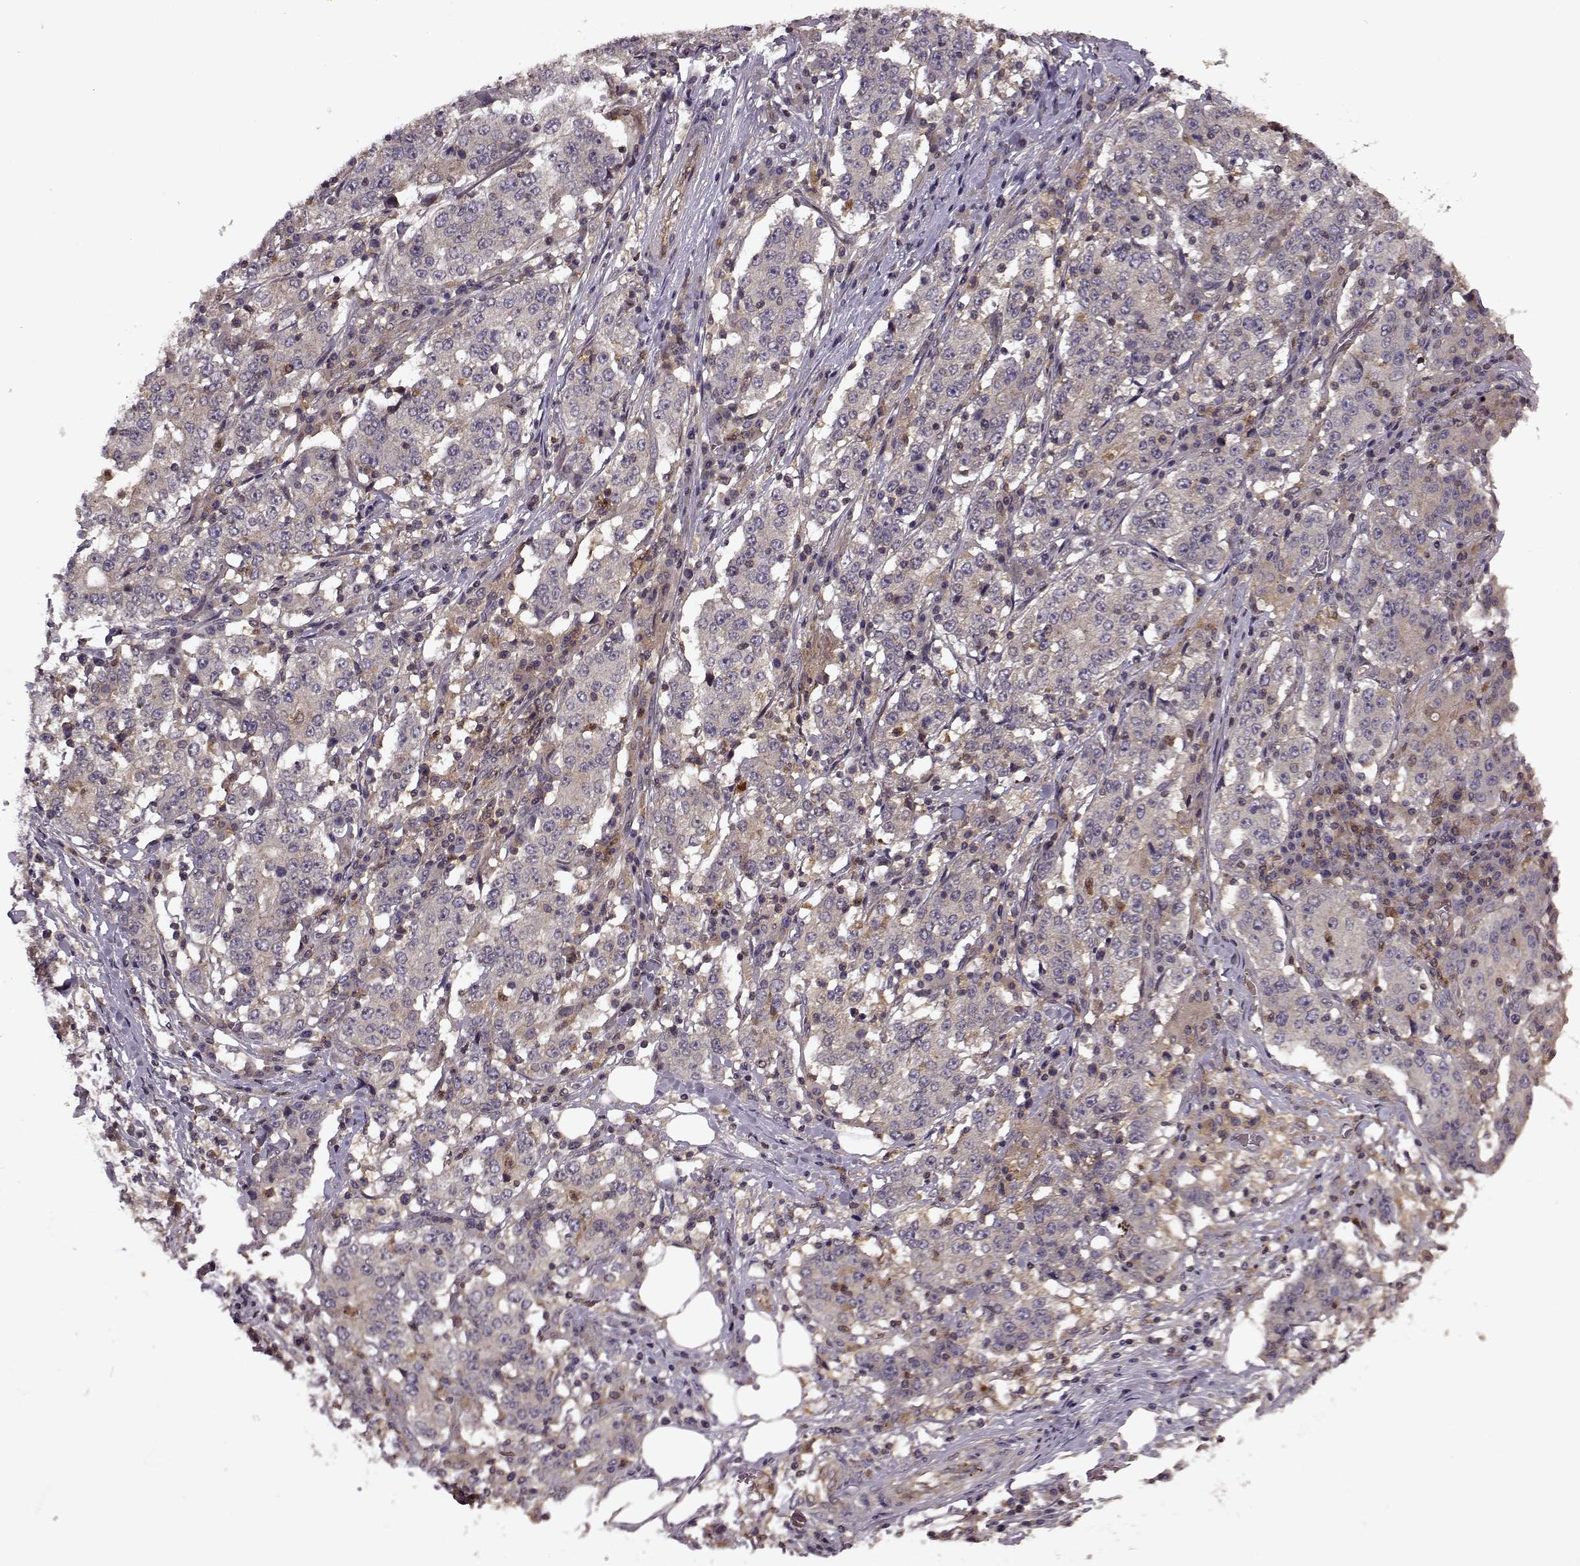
{"staining": {"intensity": "negative", "quantity": "none", "location": "none"}, "tissue": "stomach cancer", "cell_type": "Tumor cells", "image_type": "cancer", "snomed": [{"axis": "morphology", "description": "Adenocarcinoma, NOS"}, {"axis": "topography", "description": "Stomach"}], "caption": "Immunohistochemical staining of stomach cancer reveals no significant expression in tumor cells.", "gene": "IFRD2", "patient": {"sex": "male", "age": 59}}